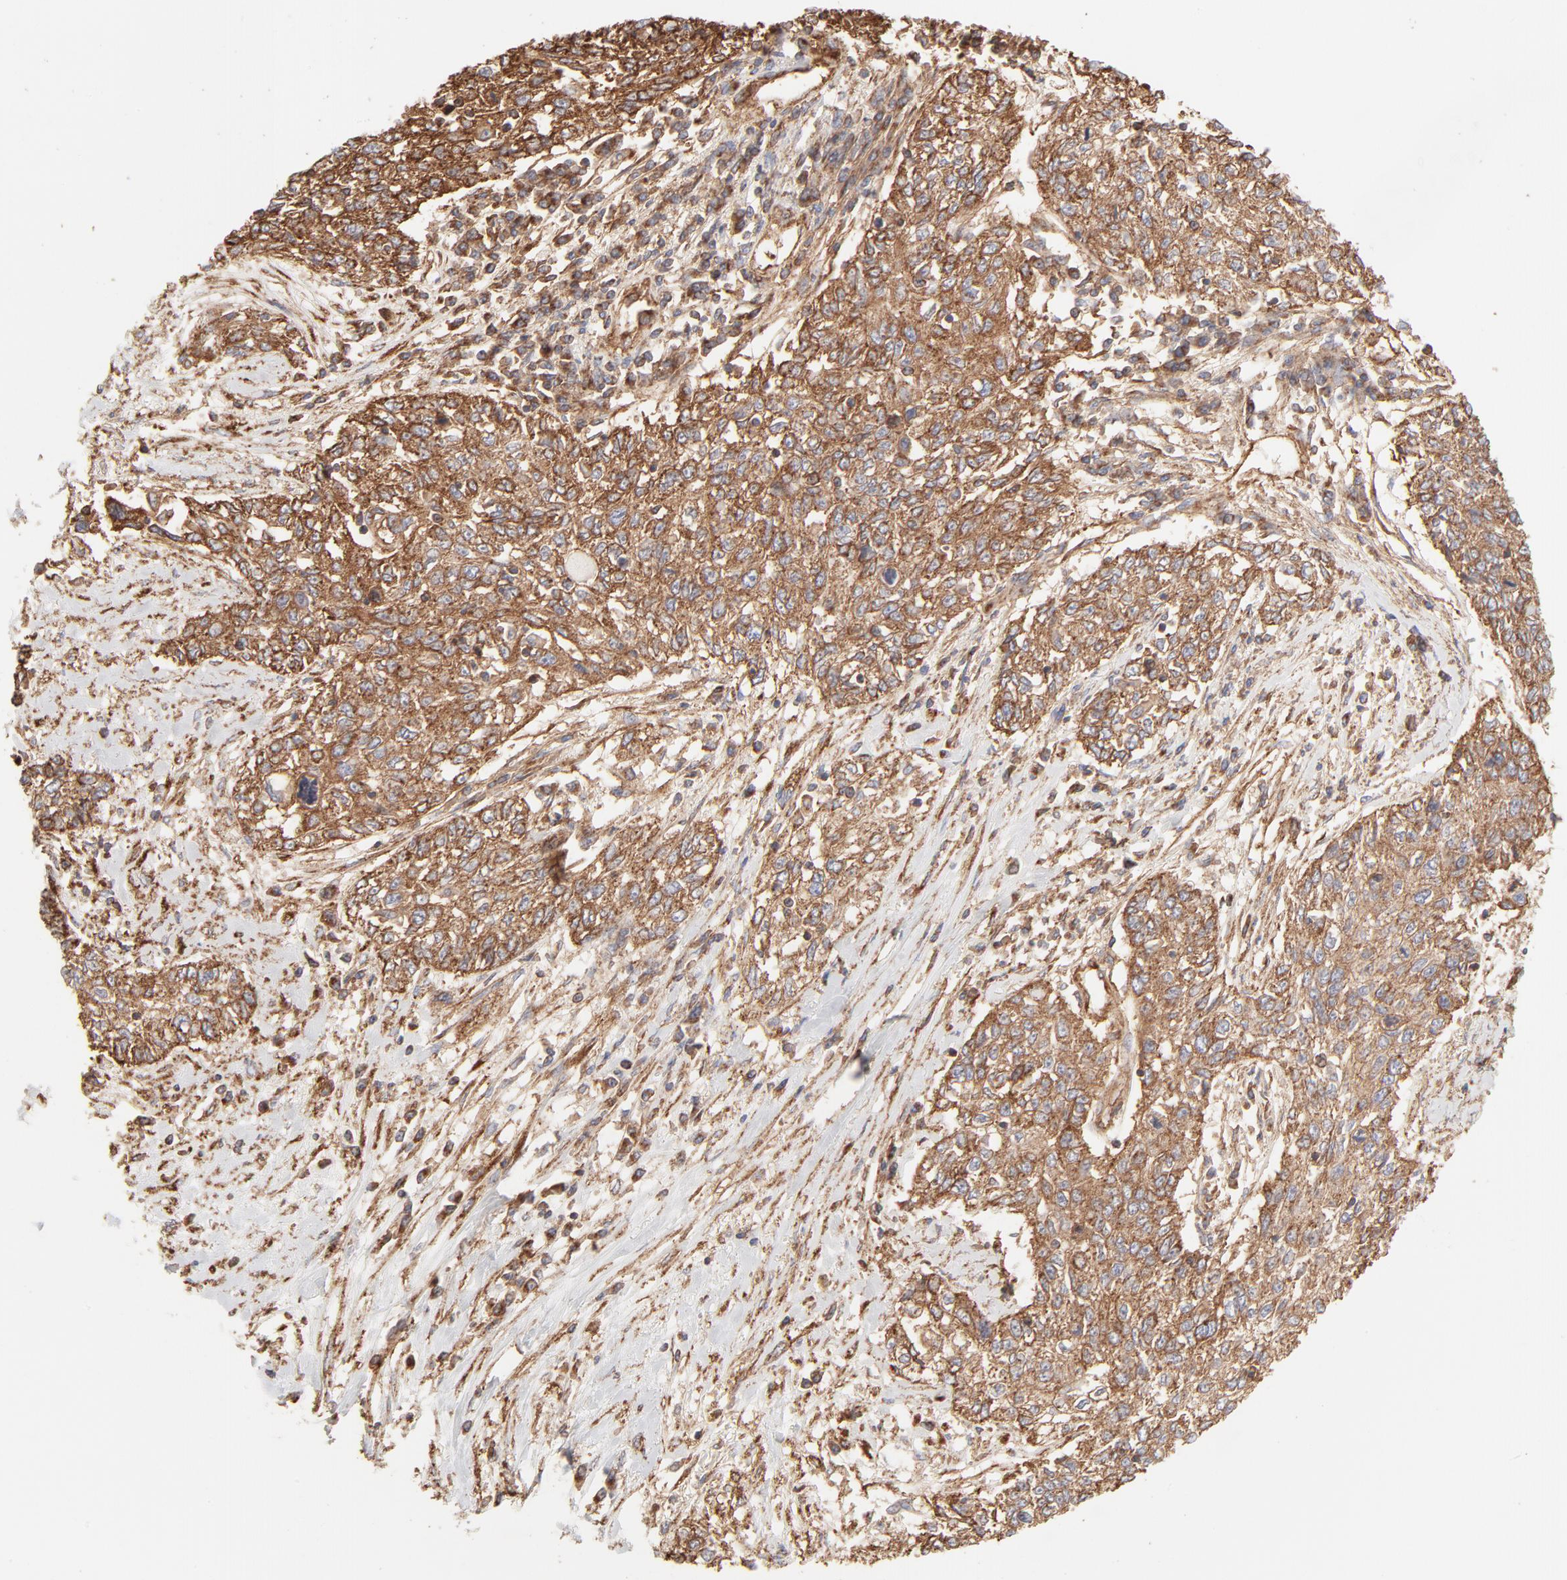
{"staining": {"intensity": "strong", "quantity": ">75%", "location": "cytoplasmic/membranous"}, "tissue": "cervical cancer", "cell_type": "Tumor cells", "image_type": "cancer", "snomed": [{"axis": "morphology", "description": "Squamous cell carcinoma, NOS"}, {"axis": "topography", "description": "Cervix"}], "caption": "Immunohistochemical staining of cervical squamous cell carcinoma exhibits high levels of strong cytoplasmic/membranous protein staining in approximately >75% of tumor cells.", "gene": "CLTB", "patient": {"sex": "female", "age": 57}}